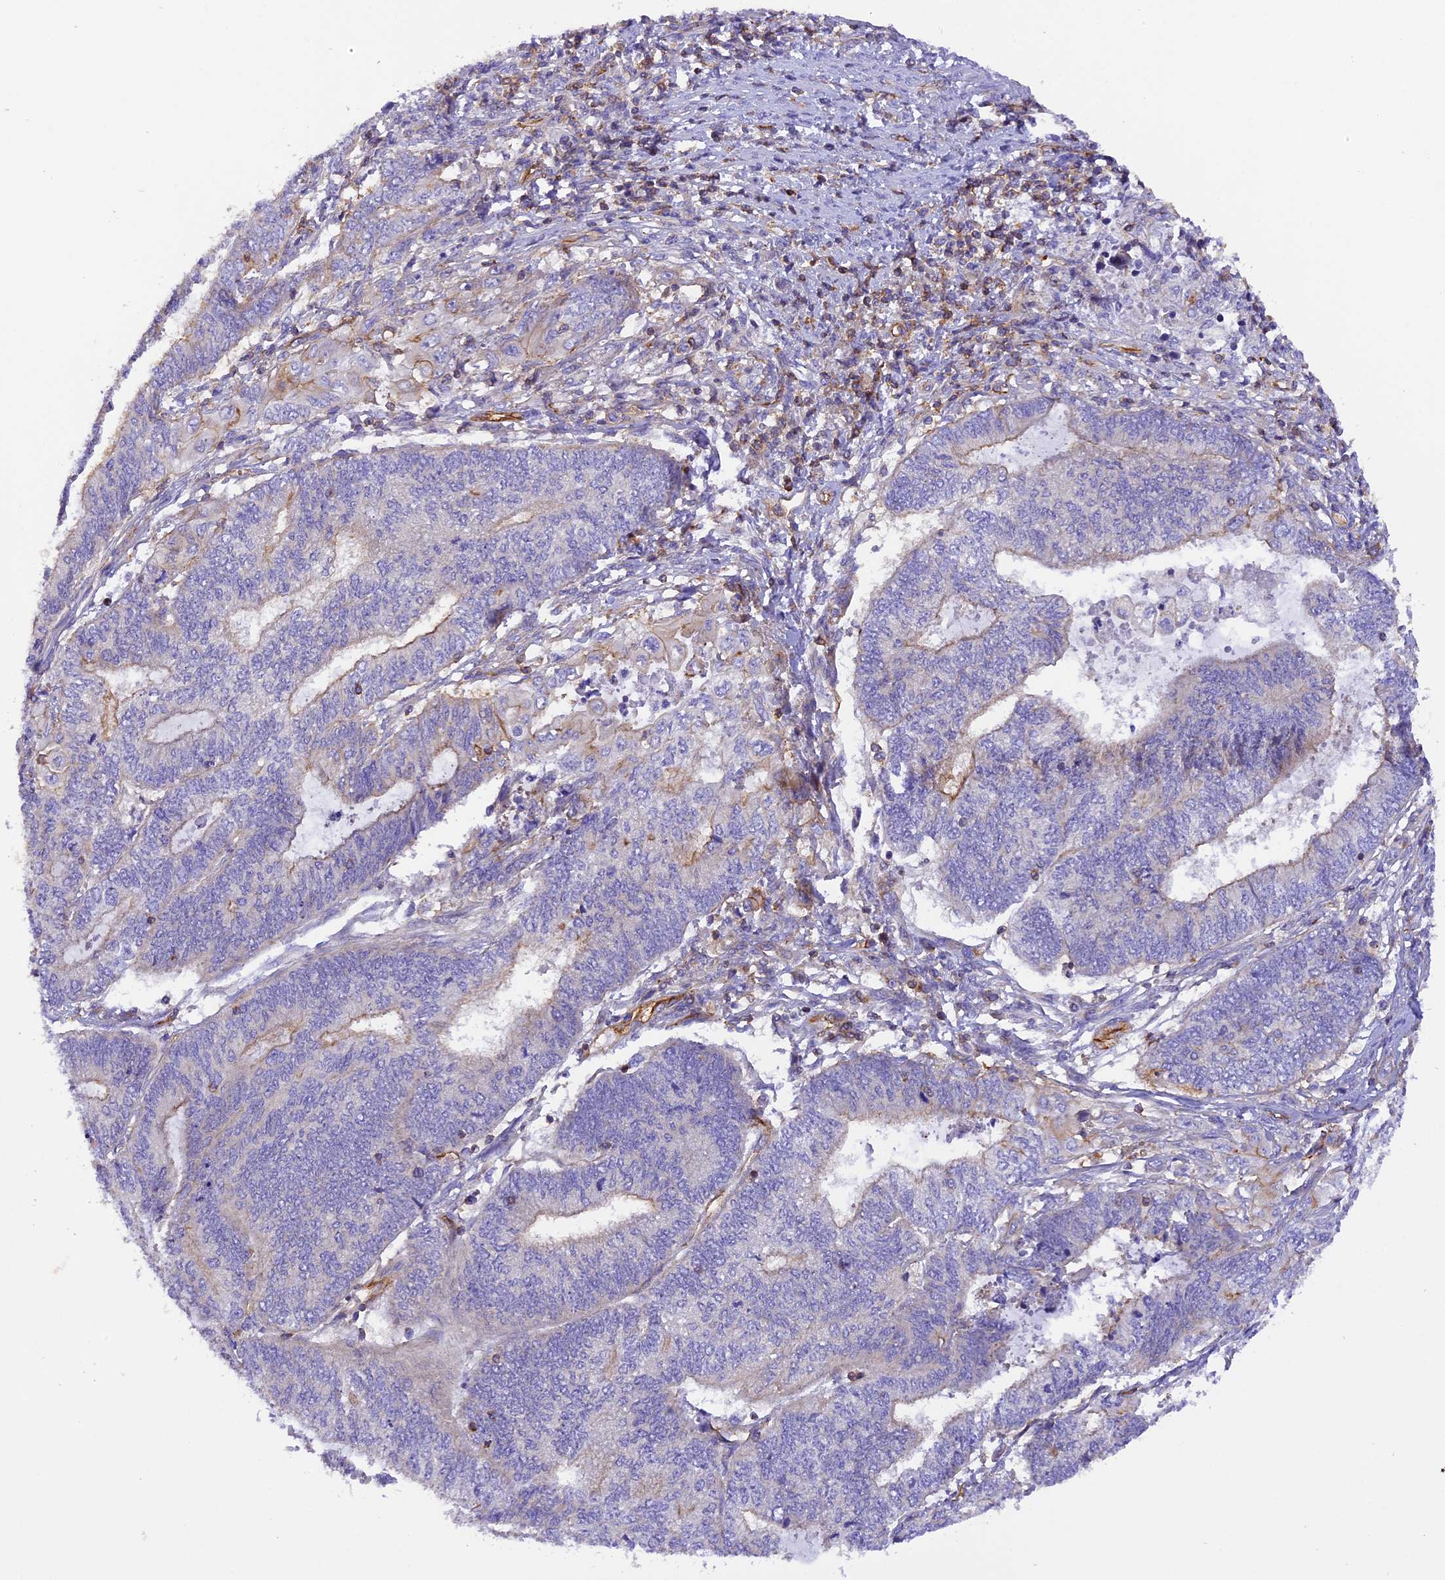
{"staining": {"intensity": "weak", "quantity": "<25%", "location": "cytoplasmic/membranous"}, "tissue": "endometrial cancer", "cell_type": "Tumor cells", "image_type": "cancer", "snomed": [{"axis": "morphology", "description": "Adenocarcinoma, NOS"}, {"axis": "topography", "description": "Uterus"}, {"axis": "topography", "description": "Endometrium"}], "caption": "Protein analysis of endometrial cancer exhibits no significant staining in tumor cells.", "gene": "FAM193A", "patient": {"sex": "female", "age": 70}}